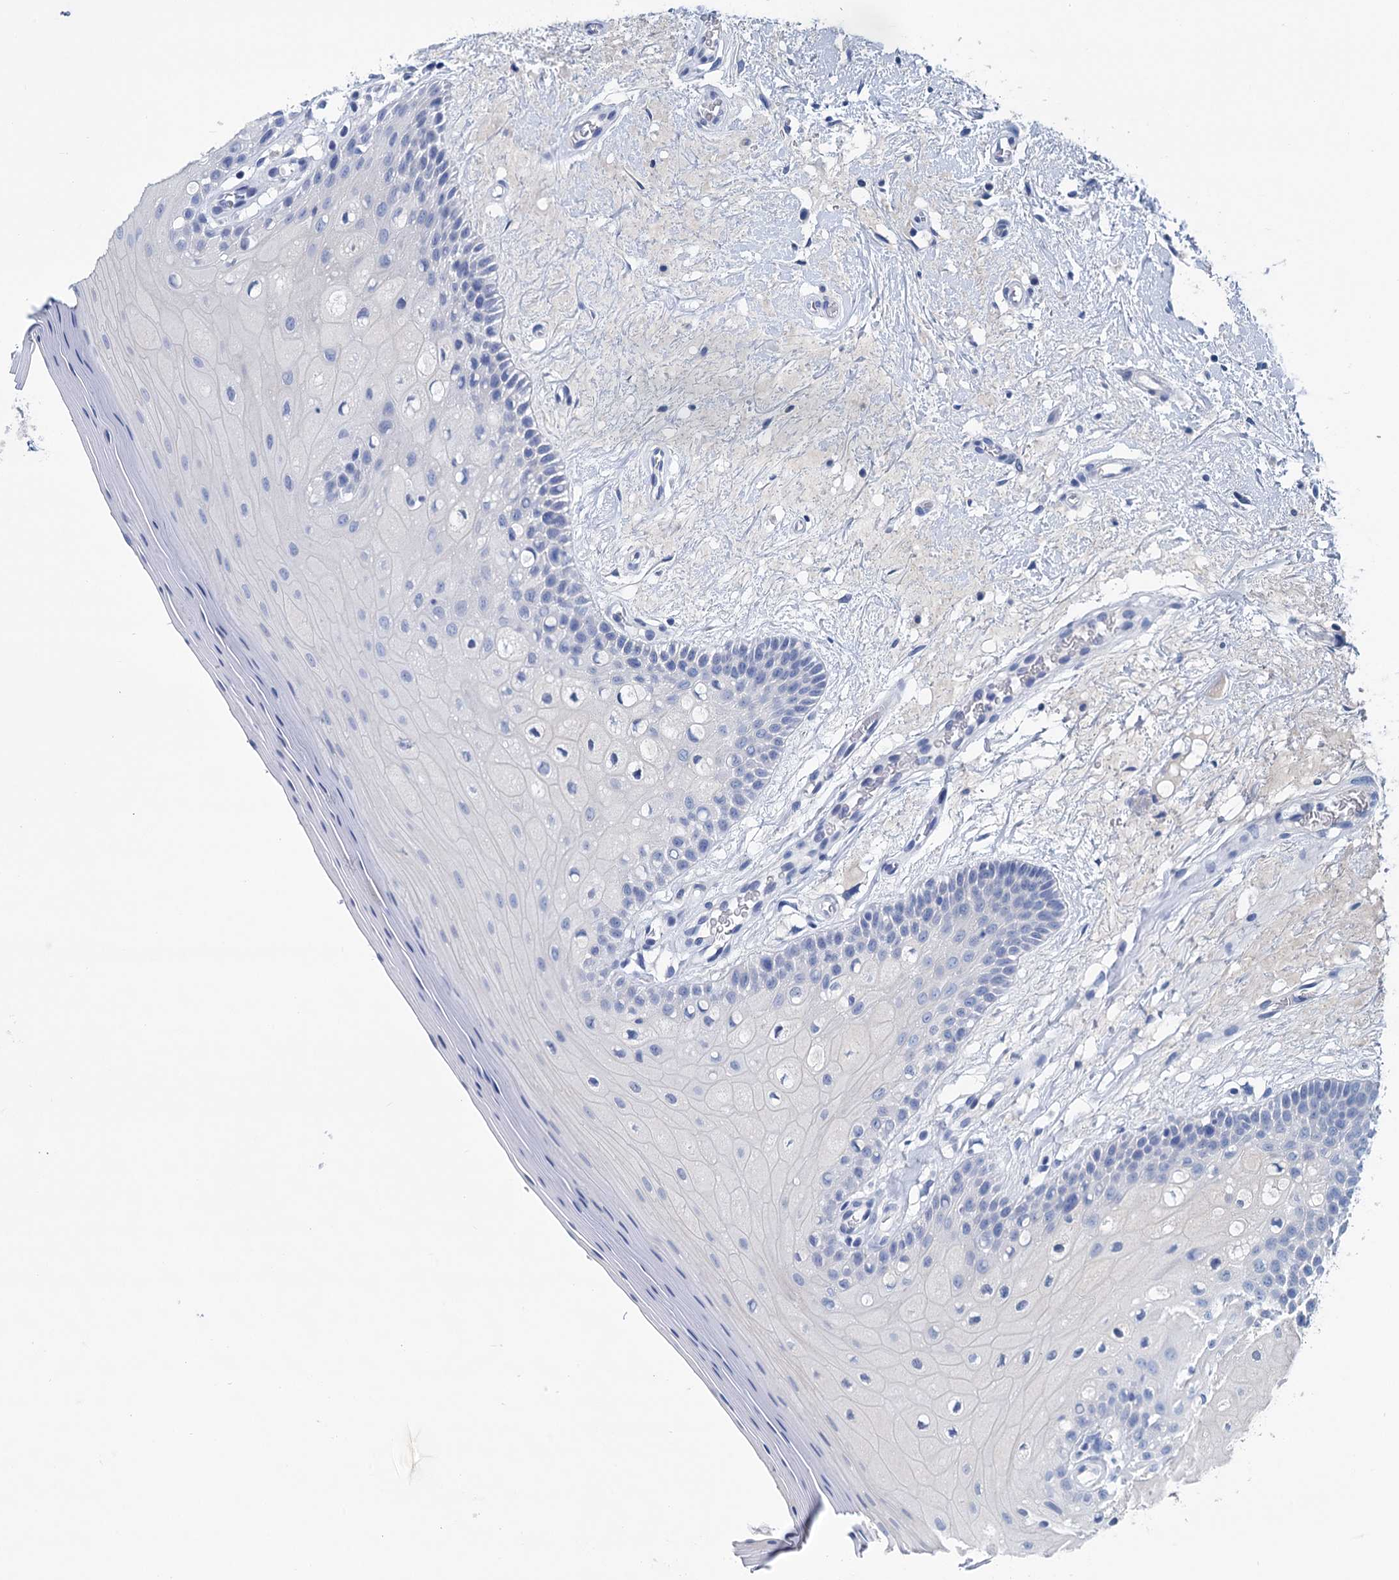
{"staining": {"intensity": "negative", "quantity": "none", "location": "none"}, "tissue": "oral mucosa", "cell_type": "Squamous epithelial cells", "image_type": "normal", "snomed": [{"axis": "morphology", "description": "Normal tissue, NOS"}, {"axis": "topography", "description": "Oral tissue"}, {"axis": "topography", "description": "Tounge, NOS"}], "caption": "The immunohistochemistry (IHC) image has no significant expression in squamous epithelial cells of oral mucosa.", "gene": "MYOZ3", "patient": {"sex": "male", "age": 47}}